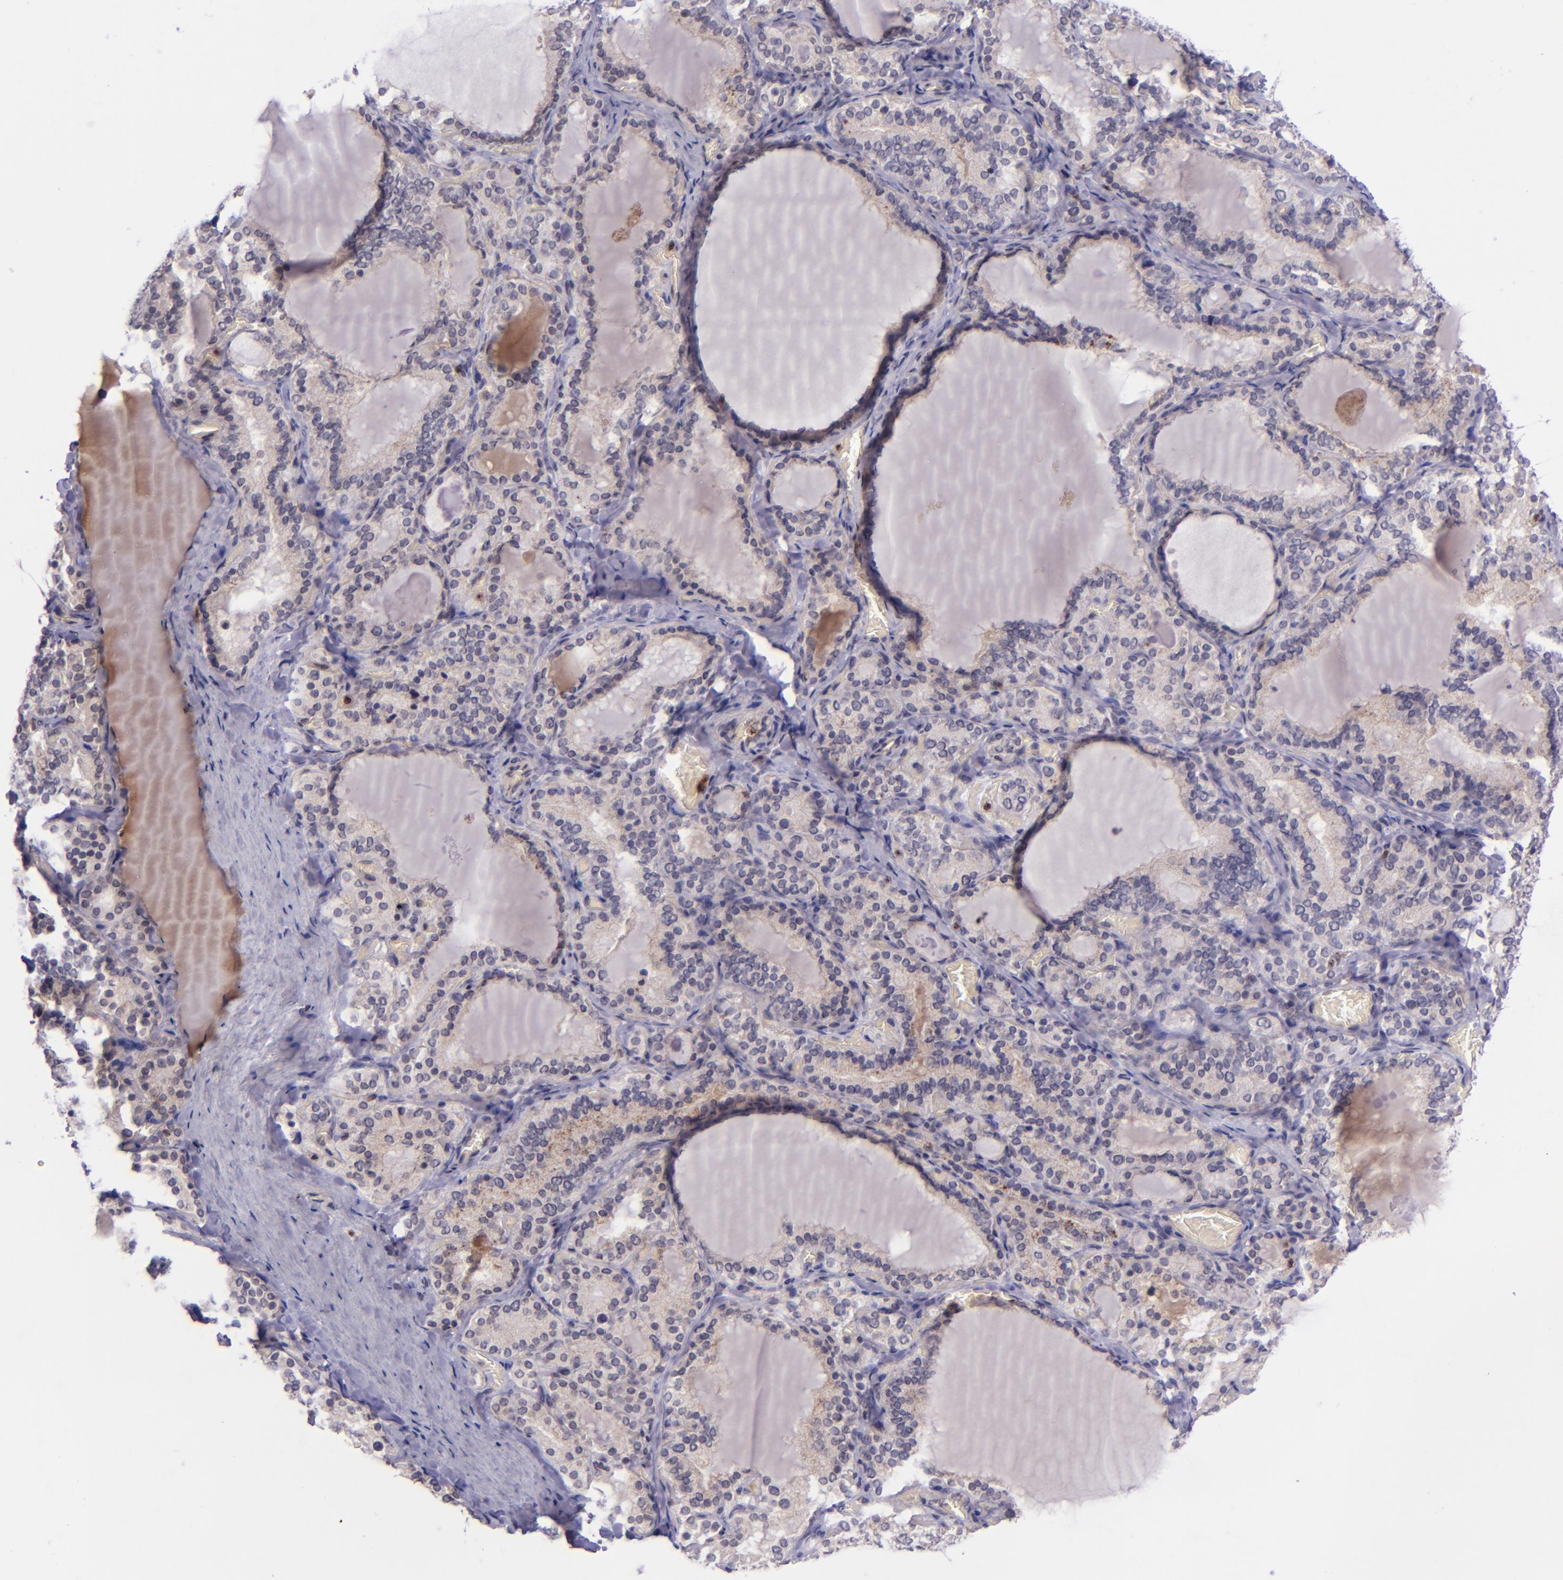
{"staining": {"intensity": "moderate", "quantity": "<25%", "location": "cytoplasmic/membranous"}, "tissue": "thyroid gland", "cell_type": "Glandular cells", "image_type": "normal", "snomed": [{"axis": "morphology", "description": "Normal tissue, NOS"}, {"axis": "topography", "description": "Thyroid gland"}], "caption": "A brown stain shows moderate cytoplasmic/membranous expression of a protein in glandular cells of normal thyroid gland. (DAB (3,3'-diaminobenzidine) = brown stain, brightfield microscopy at high magnification).", "gene": "SELL", "patient": {"sex": "female", "age": 33}}